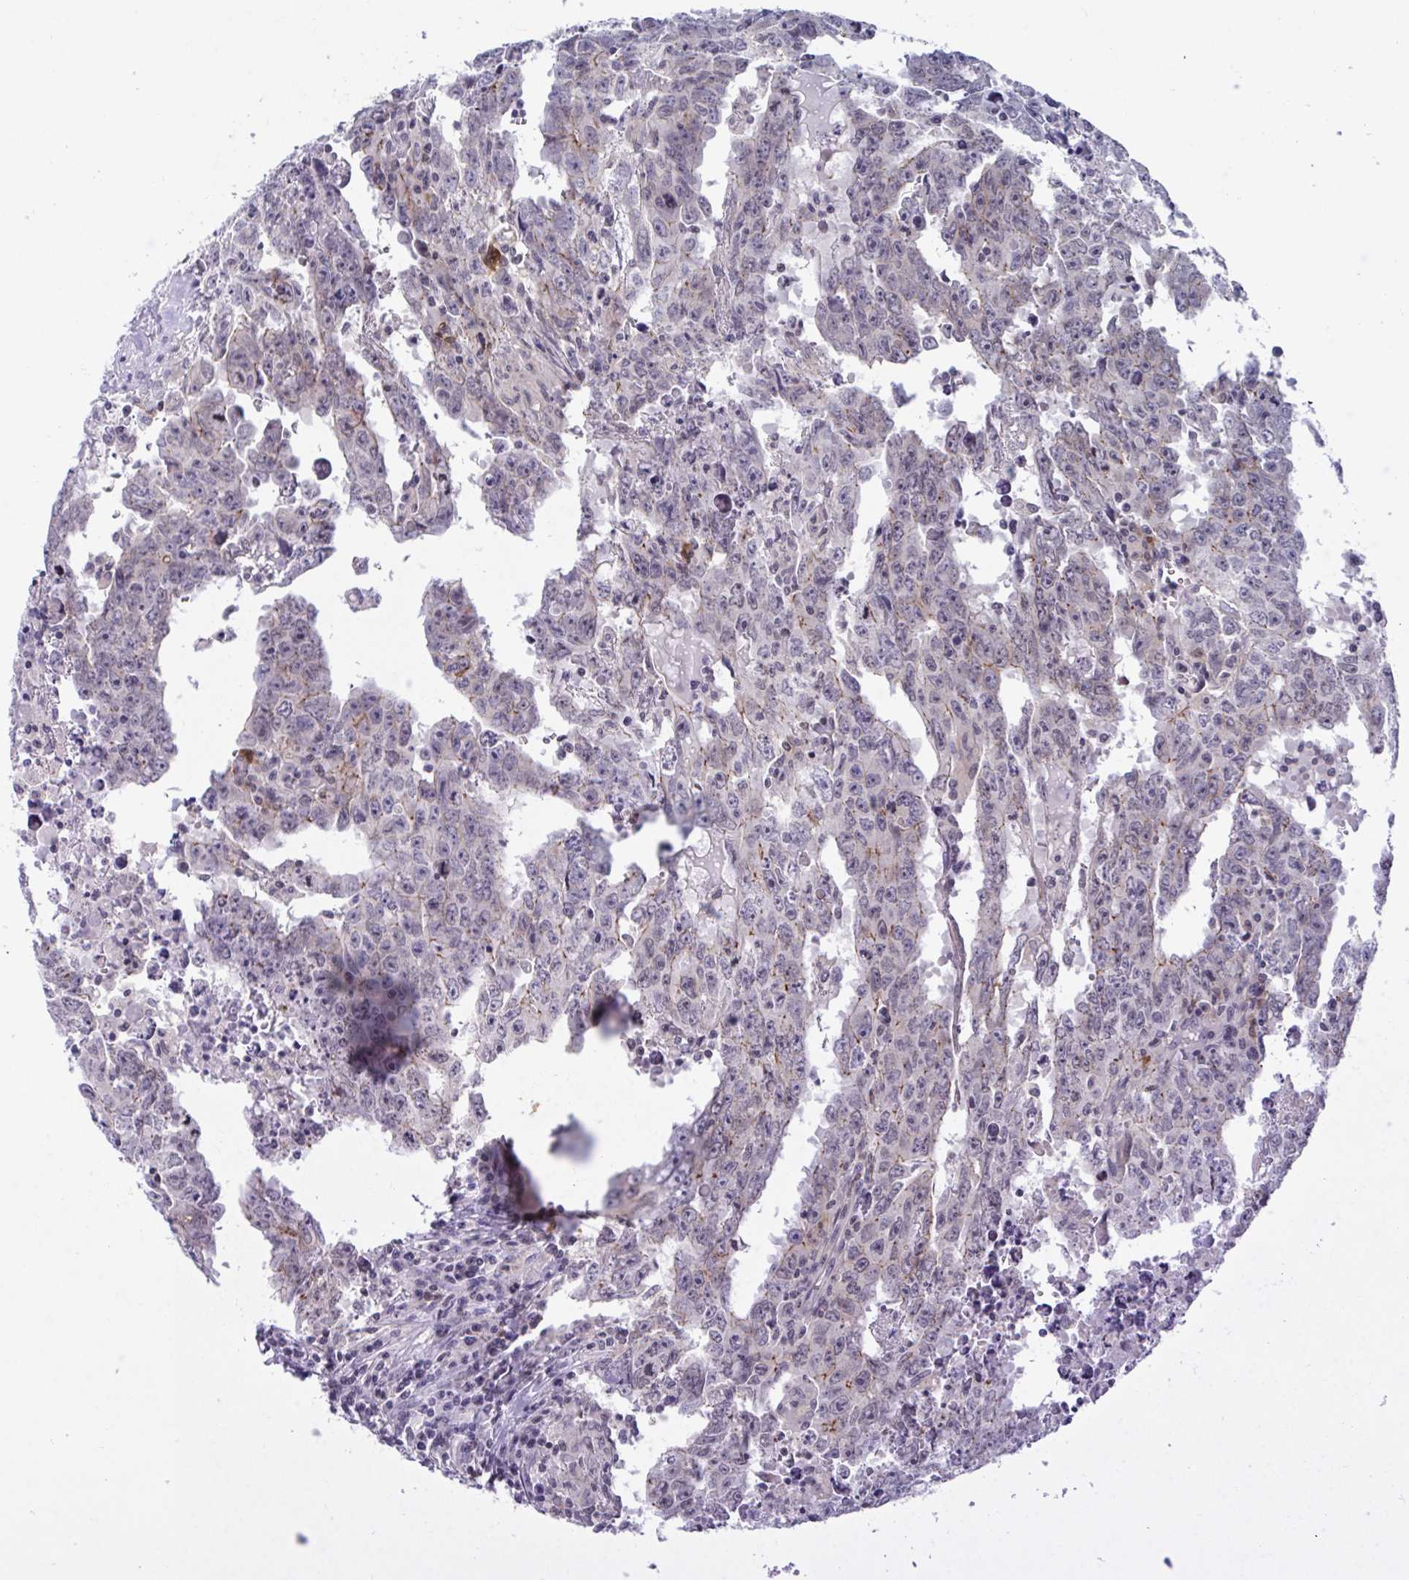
{"staining": {"intensity": "negative", "quantity": "none", "location": "none"}, "tissue": "testis cancer", "cell_type": "Tumor cells", "image_type": "cancer", "snomed": [{"axis": "morphology", "description": "Carcinoma, Embryonal, NOS"}, {"axis": "topography", "description": "Testis"}], "caption": "Human testis cancer stained for a protein using immunohistochemistry exhibits no expression in tumor cells.", "gene": "SNX11", "patient": {"sex": "male", "age": 22}}